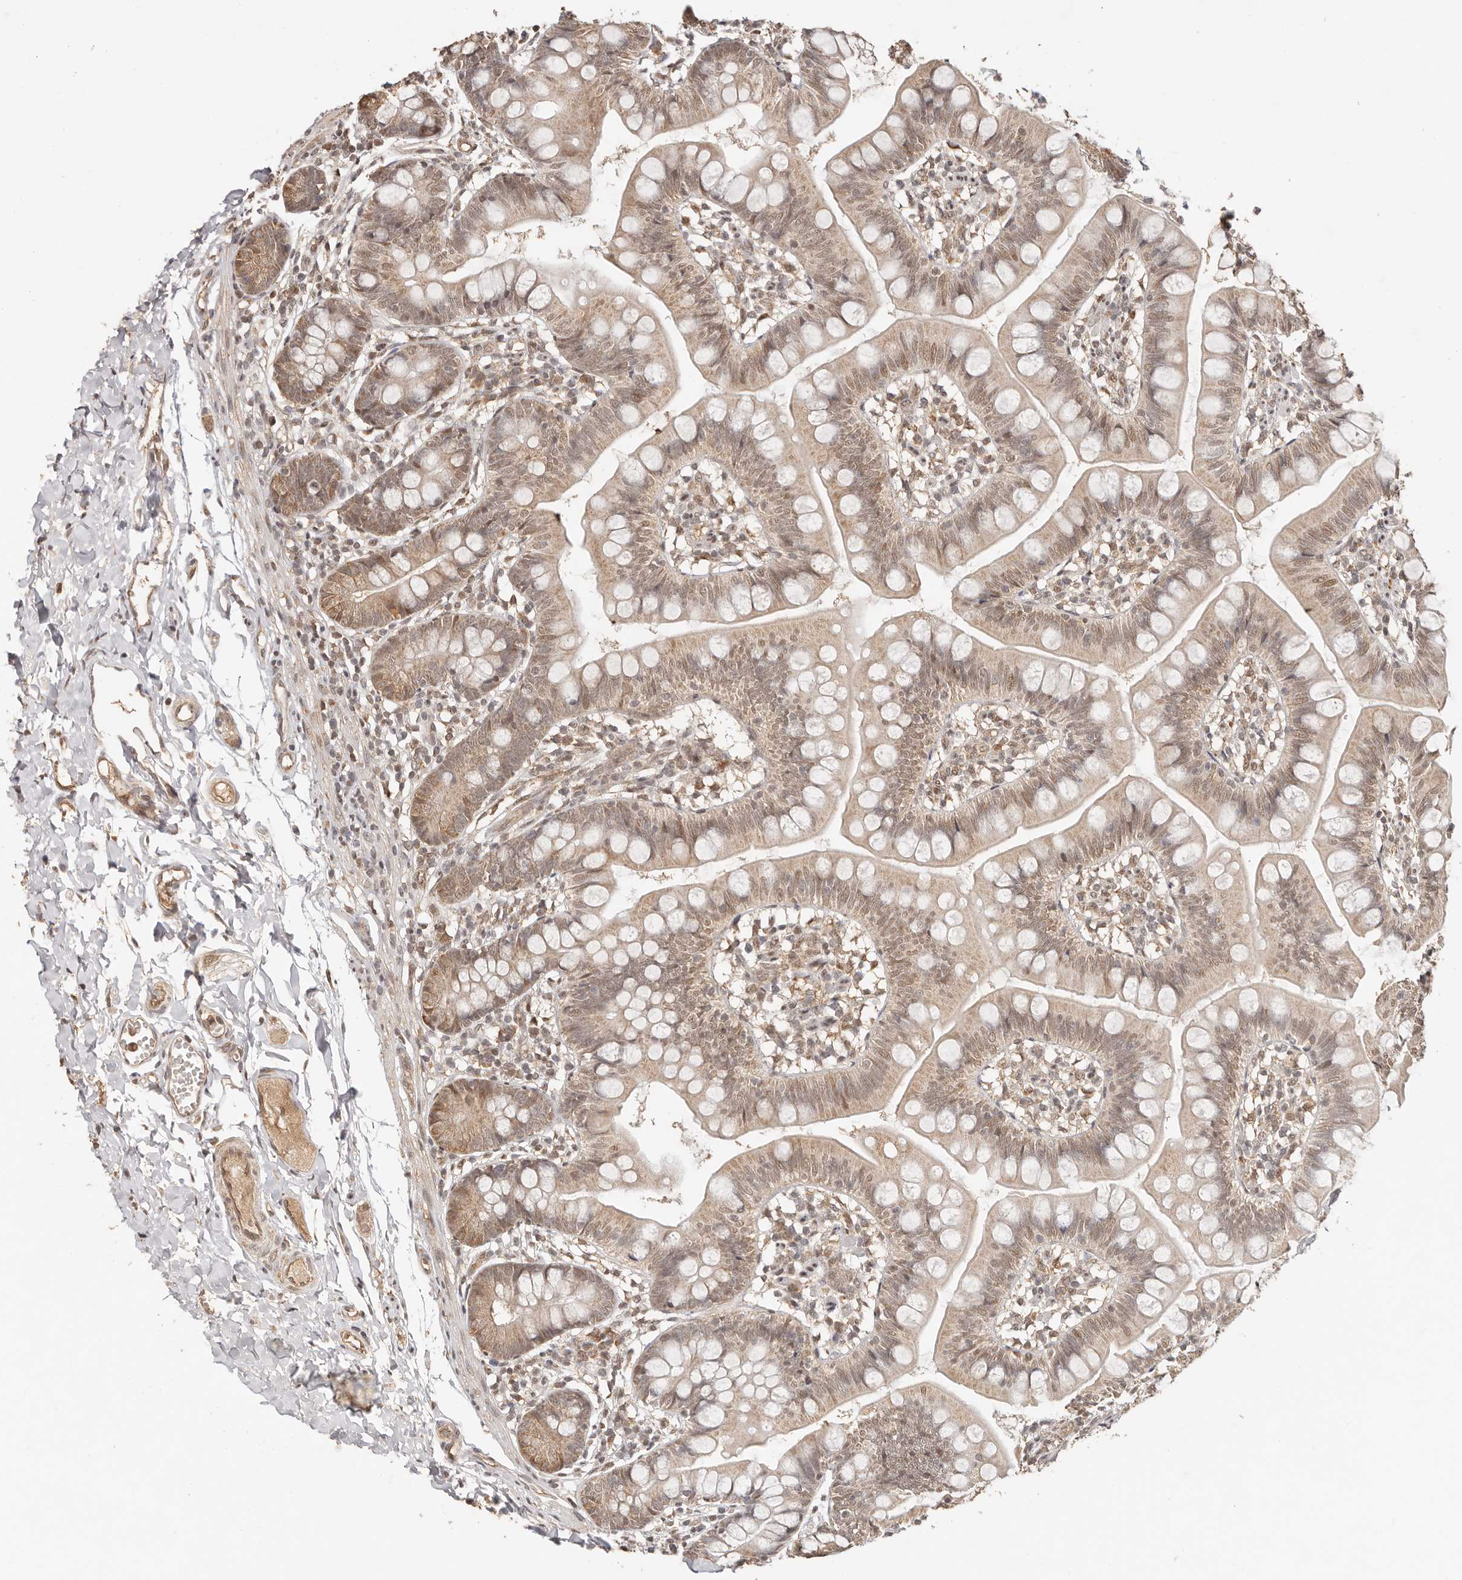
{"staining": {"intensity": "weak", "quantity": ">75%", "location": "cytoplasmic/membranous,nuclear"}, "tissue": "small intestine", "cell_type": "Glandular cells", "image_type": "normal", "snomed": [{"axis": "morphology", "description": "Normal tissue, NOS"}, {"axis": "topography", "description": "Small intestine"}], "caption": "High-power microscopy captured an IHC micrograph of unremarkable small intestine, revealing weak cytoplasmic/membranous,nuclear positivity in approximately >75% of glandular cells. (DAB (3,3'-diaminobenzidine) IHC, brown staining for protein, blue staining for nuclei).", "gene": "SEC14L1", "patient": {"sex": "male", "age": 7}}